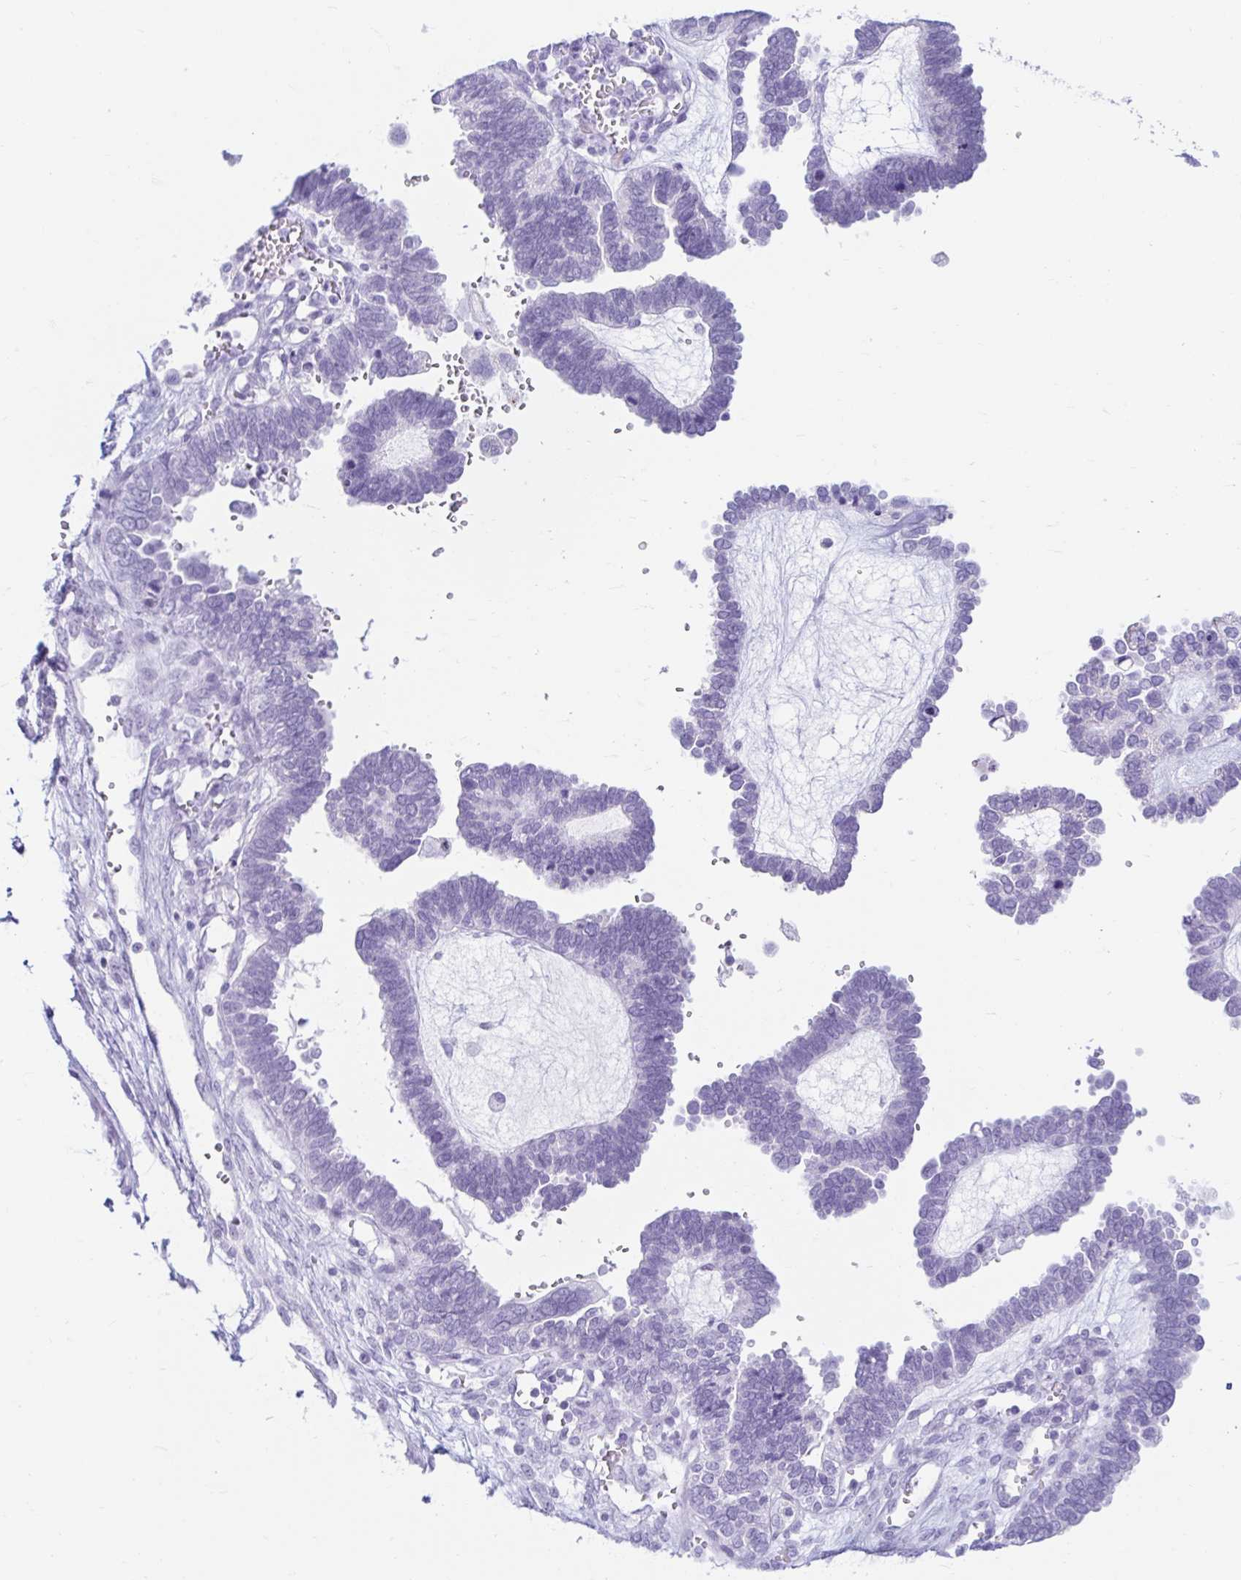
{"staining": {"intensity": "negative", "quantity": "none", "location": "none"}, "tissue": "ovarian cancer", "cell_type": "Tumor cells", "image_type": "cancer", "snomed": [{"axis": "morphology", "description": "Cystadenocarcinoma, serous, NOS"}, {"axis": "topography", "description": "Ovary"}], "caption": "Immunohistochemical staining of human serous cystadenocarcinoma (ovarian) exhibits no significant positivity in tumor cells.", "gene": "ERICH6", "patient": {"sex": "female", "age": 51}}